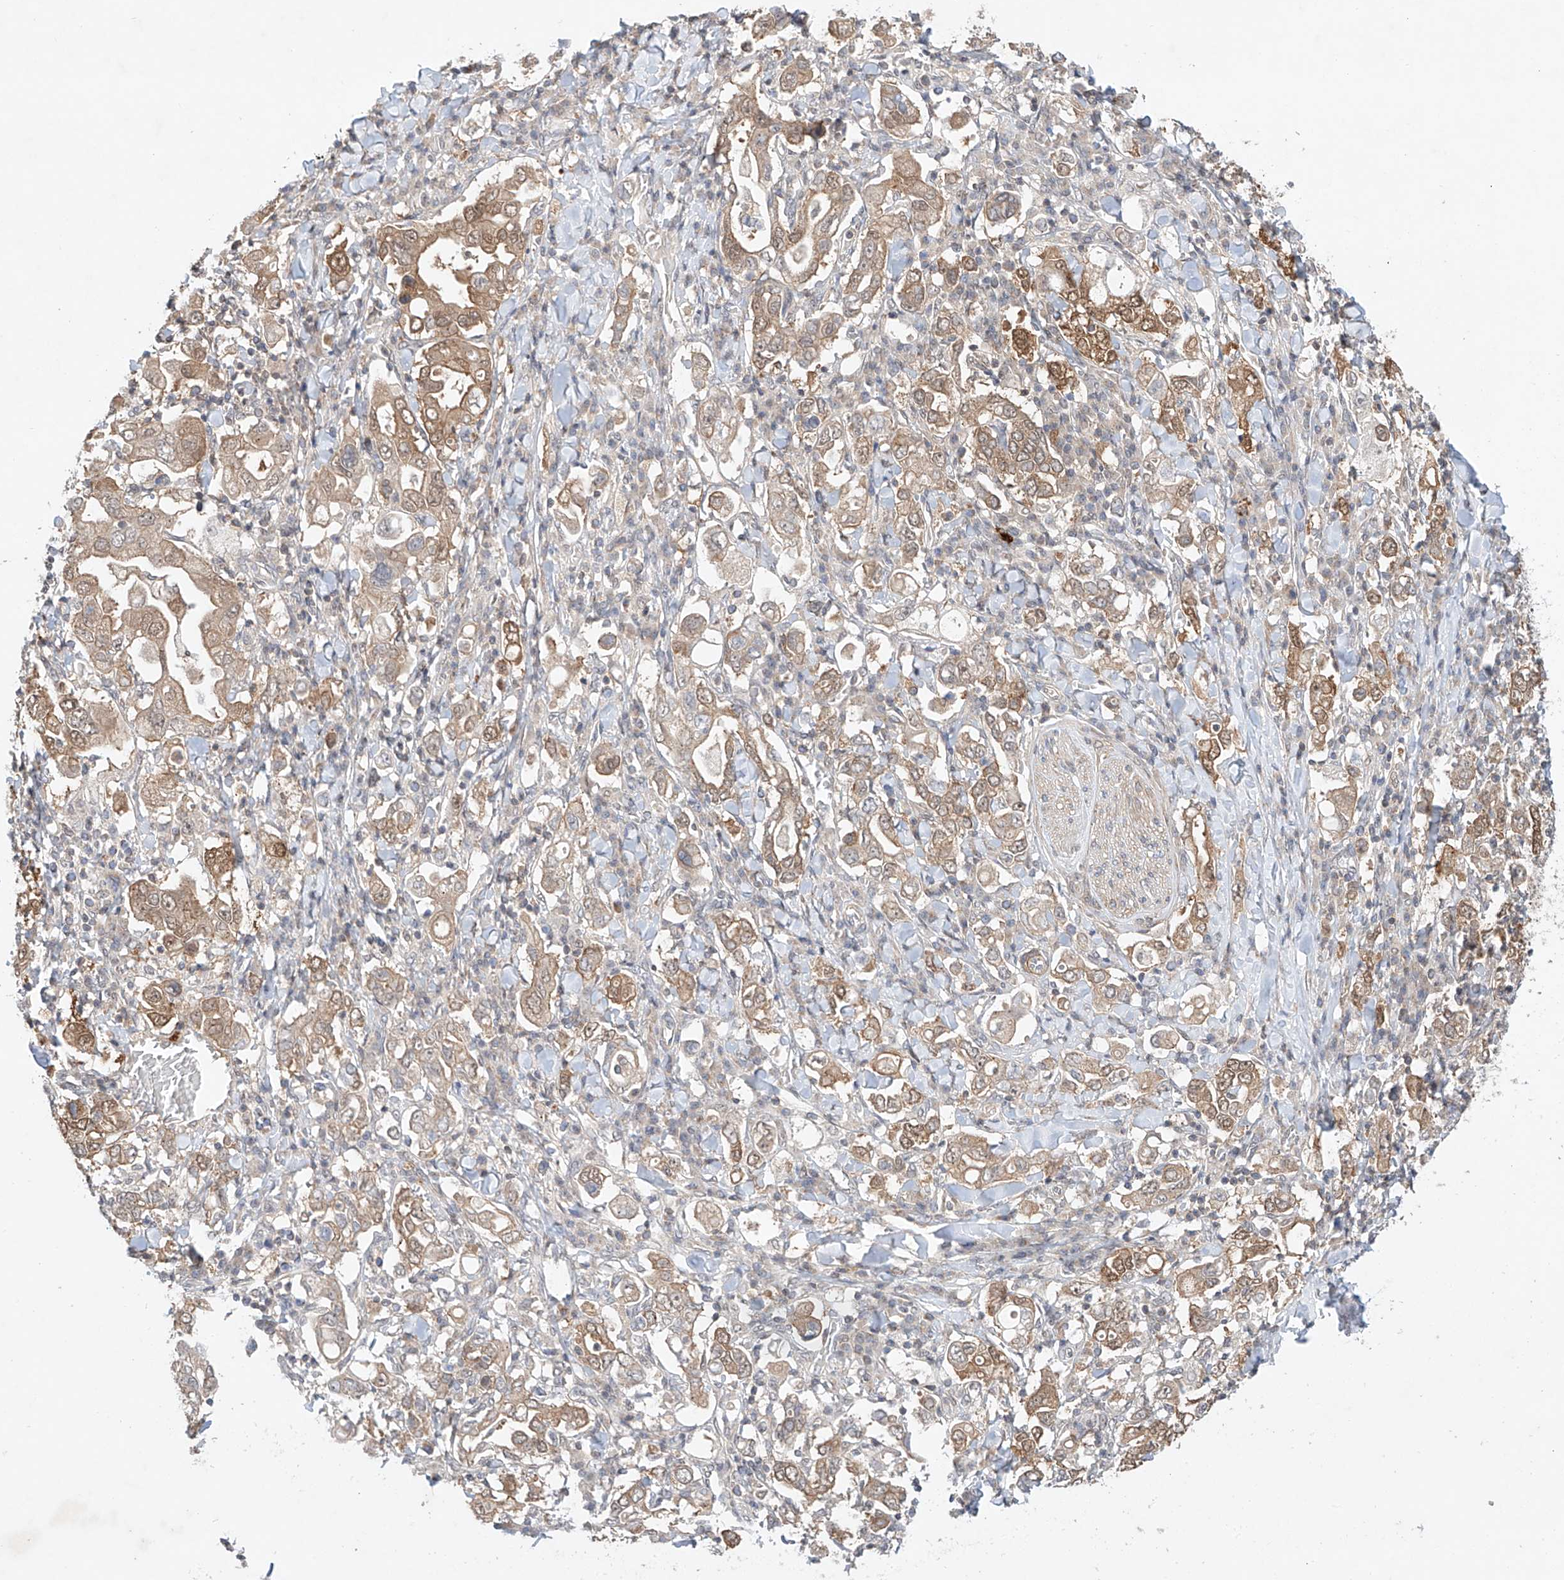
{"staining": {"intensity": "moderate", "quantity": "25%-75%", "location": "cytoplasmic/membranous"}, "tissue": "stomach cancer", "cell_type": "Tumor cells", "image_type": "cancer", "snomed": [{"axis": "morphology", "description": "Adenocarcinoma, NOS"}, {"axis": "topography", "description": "Stomach, upper"}], "caption": "This micrograph demonstrates immunohistochemistry (IHC) staining of stomach adenocarcinoma, with medium moderate cytoplasmic/membranous positivity in about 25%-75% of tumor cells.", "gene": "TSR2", "patient": {"sex": "male", "age": 62}}